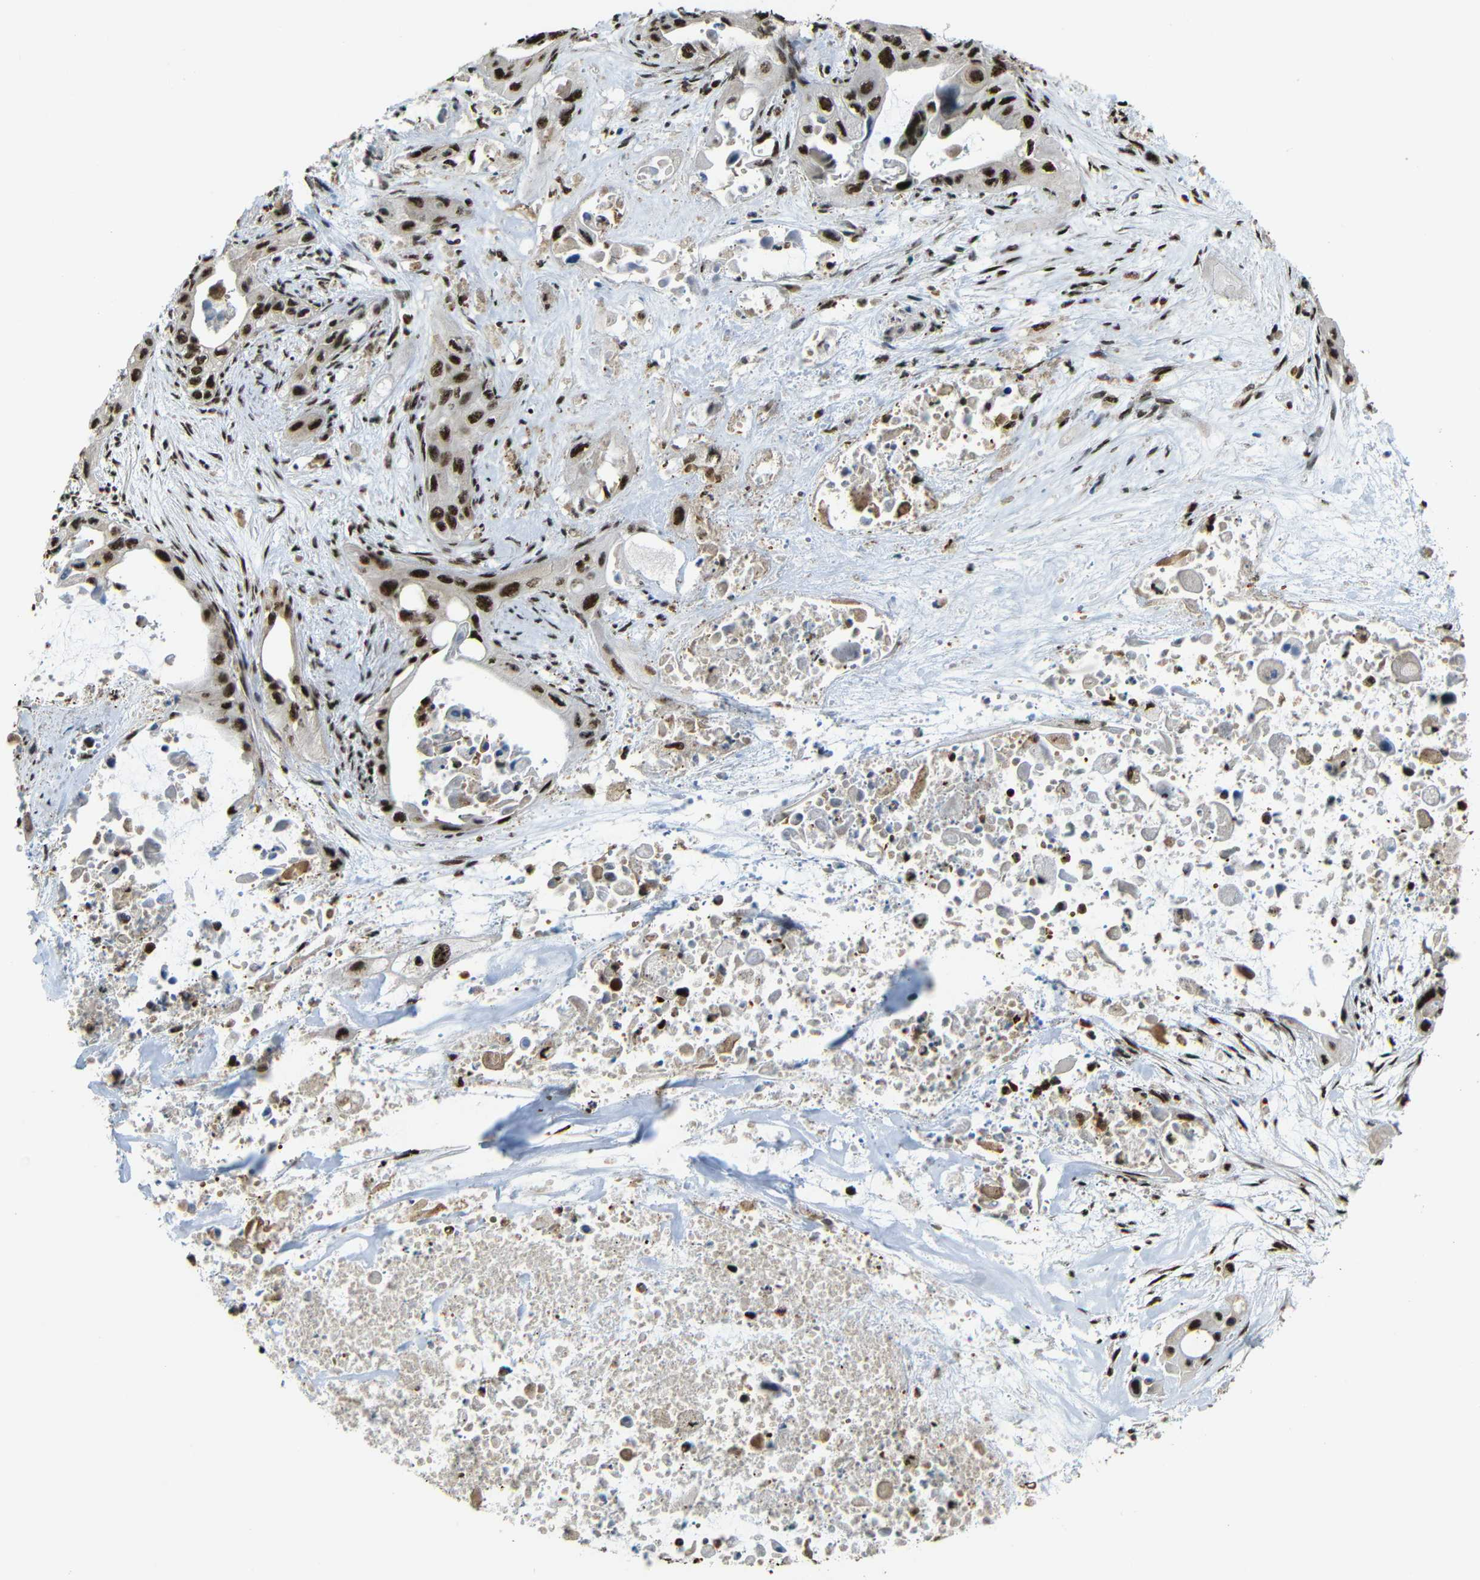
{"staining": {"intensity": "strong", "quantity": ">75%", "location": "cytoplasmic/membranous,nuclear"}, "tissue": "pancreatic cancer", "cell_type": "Tumor cells", "image_type": "cancer", "snomed": [{"axis": "morphology", "description": "Adenocarcinoma, NOS"}, {"axis": "topography", "description": "Pancreas"}], "caption": "There is high levels of strong cytoplasmic/membranous and nuclear expression in tumor cells of pancreatic cancer, as demonstrated by immunohistochemical staining (brown color).", "gene": "TCF7L2", "patient": {"sex": "male", "age": 73}}